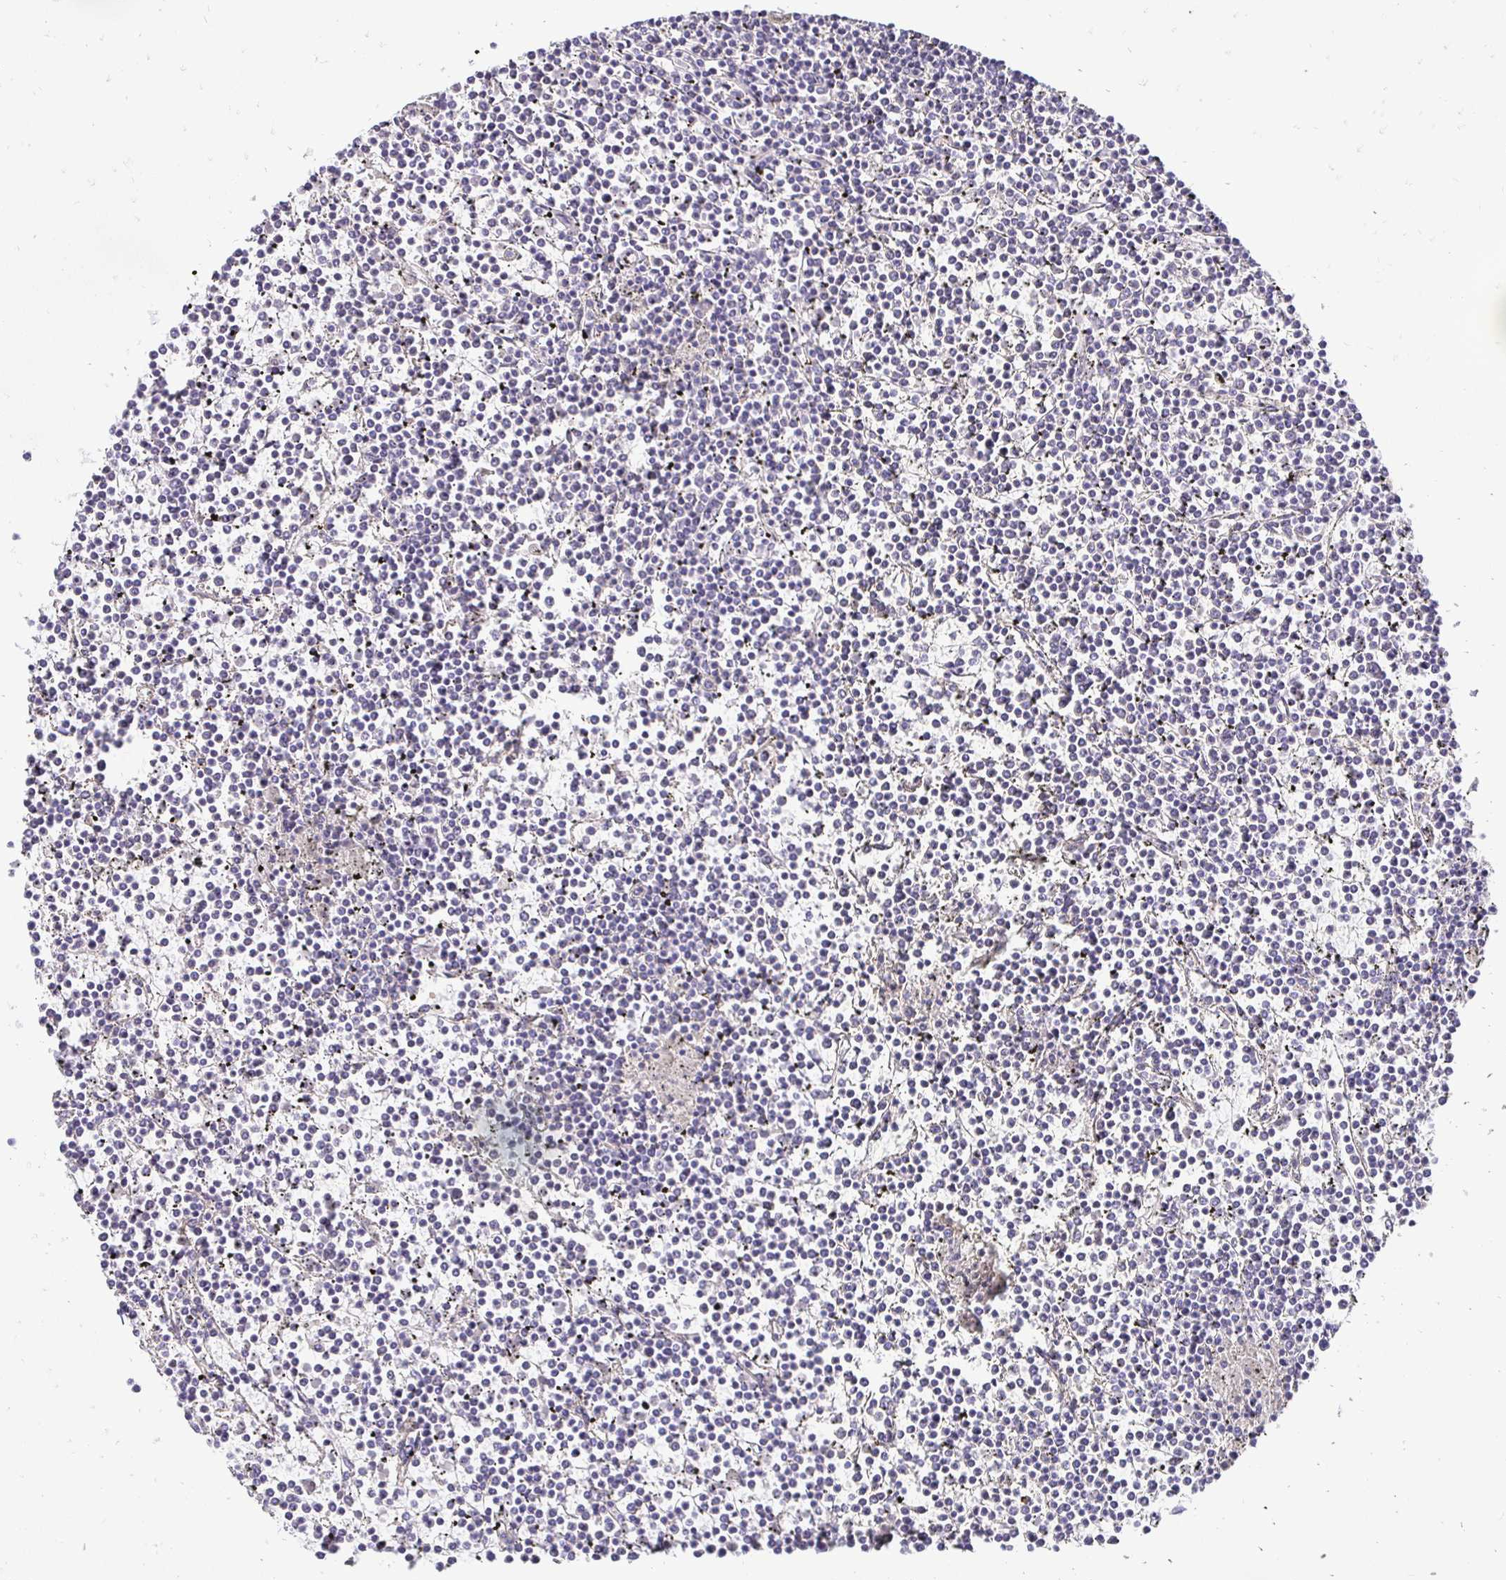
{"staining": {"intensity": "negative", "quantity": "none", "location": "none"}, "tissue": "lymphoma", "cell_type": "Tumor cells", "image_type": "cancer", "snomed": [{"axis": "morphology", "description": "Malignant lymphoma, non-Hodgkin's type, Low grade"}, {"axis": "topography", "description": "Spleen"}], "caption": "Immunohistochemistry micrograph of lymphoma stained for a protein (brown), which demonstrates no expression in tumor cells. (Brightfield microscopy of DAB immunohistochemistry (IHC) at high magnification).", "gene": "SLC9A1", "patient": {"sex": "female", "age": 19}}